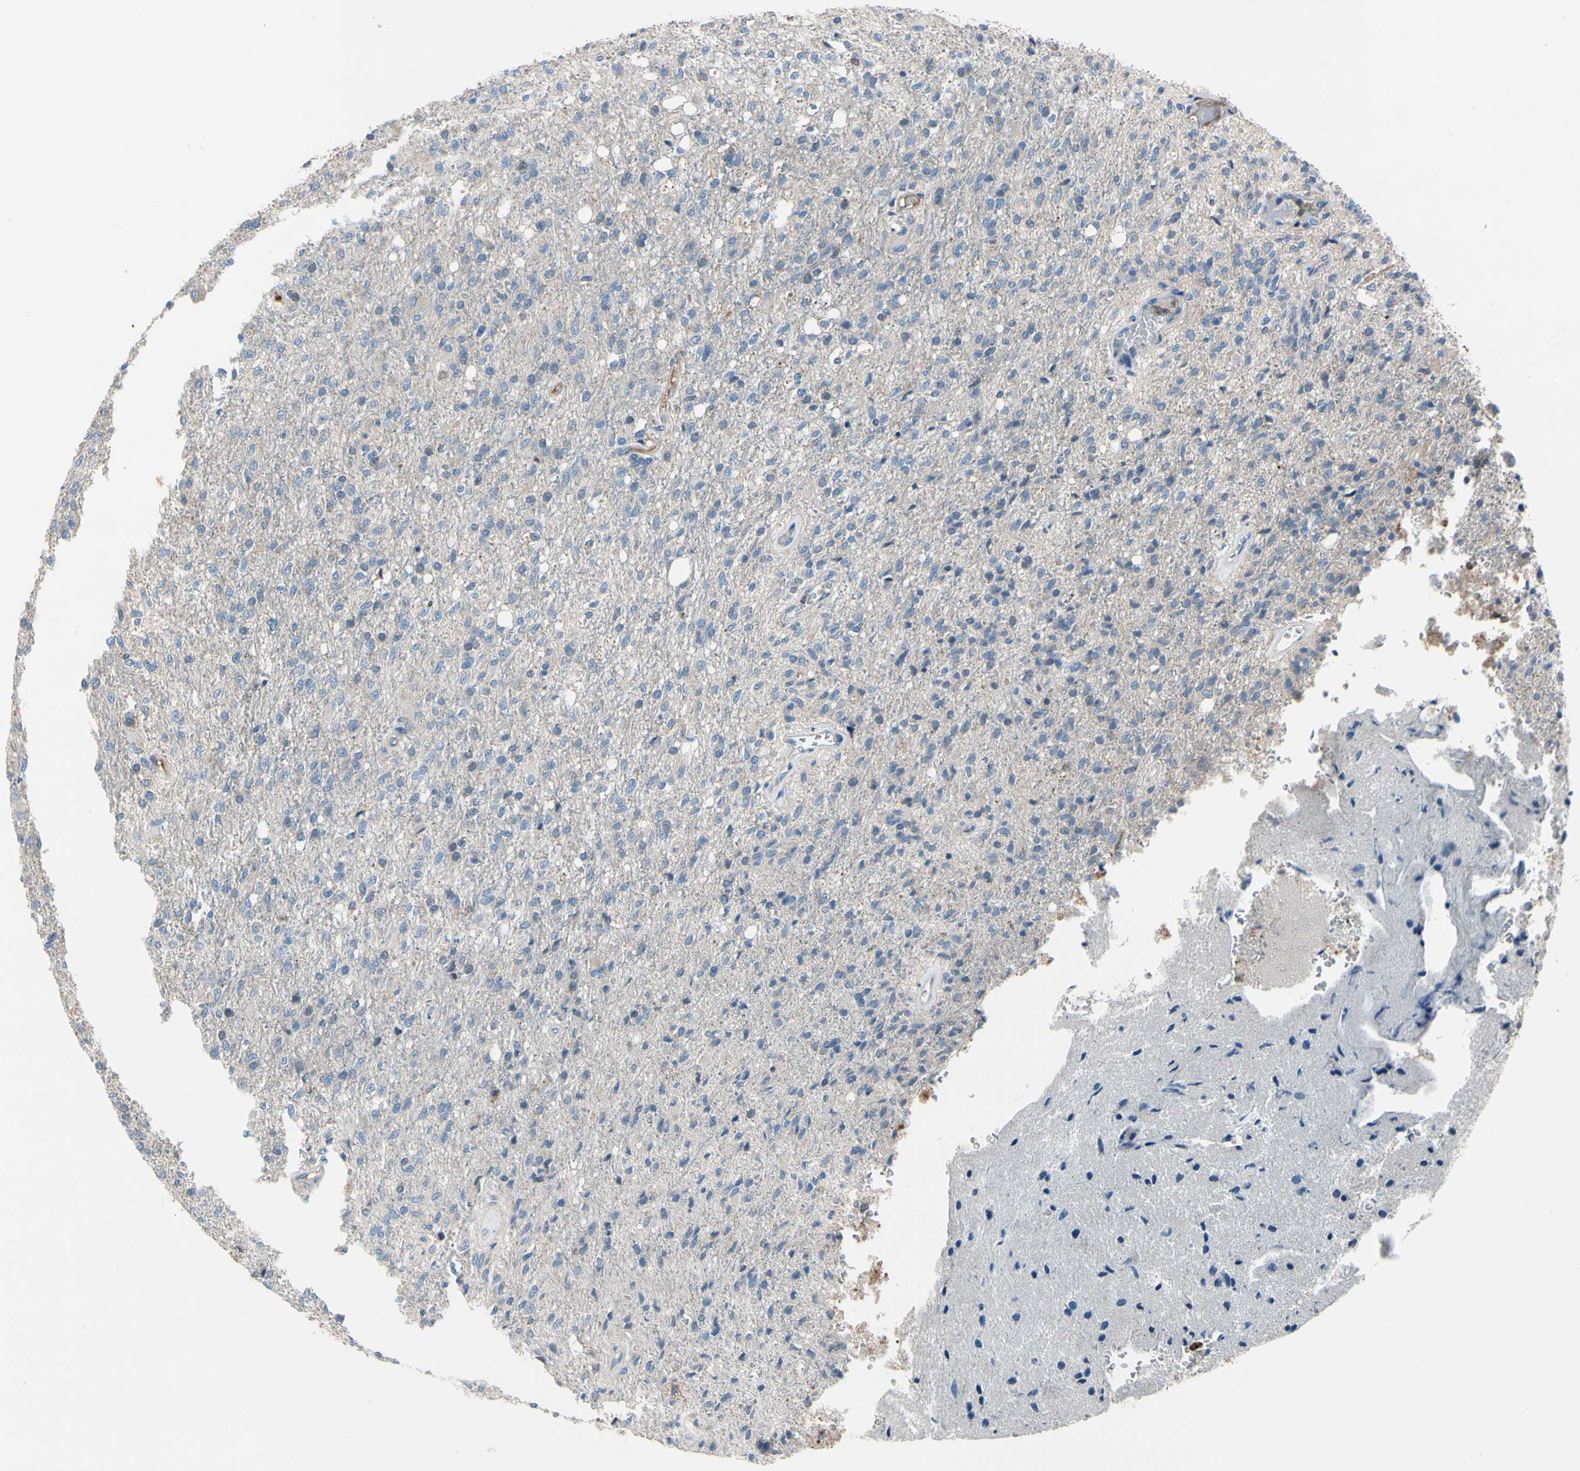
{"staining": {"intensity": "negative", "quantity": "none", "location": "none"}, "tissue": "glioma", "cell_type": "Tumor cells", "image_type": "cancer", "snomed": [{"axis": "morphology", "description": "Normal tissue, NOS"}, {"axis": "morphology", "description": "Glioma, malignant, High grade"}, {"axis": "topography", "description": "Cerebral cortex"}], "caption": "The photomicrograph exhibits no staining of tumor cells in malignant glioma (high-grade).", "gene": "HJURP", "patient": {"sex": "male", "age": 77}}